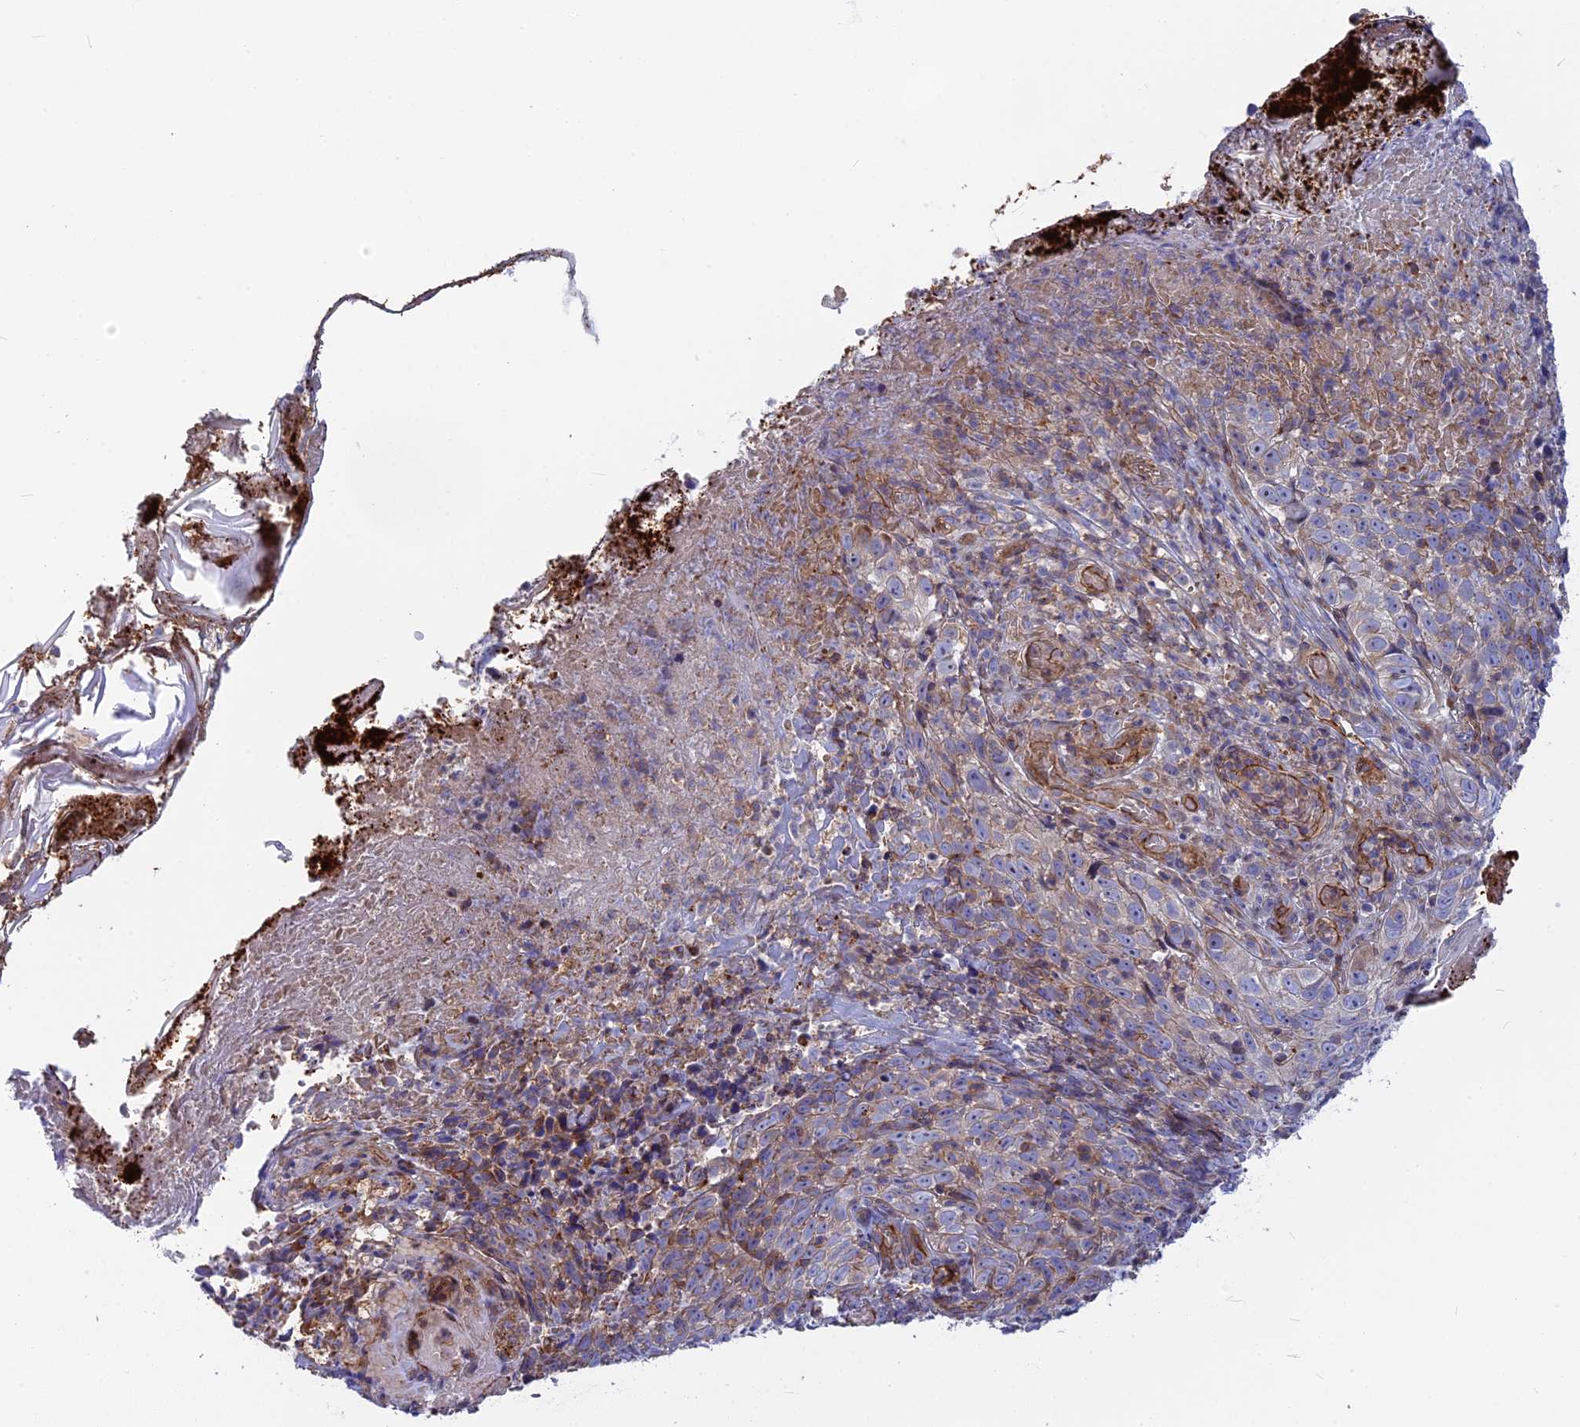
{"staining": {"intensity": "moderate", "quantity": "<25%", "location": "cytoplasmic/membranous"}, "tissue": "skin cancer", "cell_type": "Tumor cells", "image_type": "cancer", "snomed": [{"axis": "morphology", "description": "Basal cell carcinoma"}, {"axis": "topography", "description": "Skin"}], "caption": "Immunohistochemistry image of human skin cancer (basal cell carcinoma) stained for a protein (brown), which demonstrates low levels of moderate cytoplasmic/membranous expression in about <25% of tumor cells.", "gene": "CNBD2", "patient": {"sex": "female", "age": 84}}